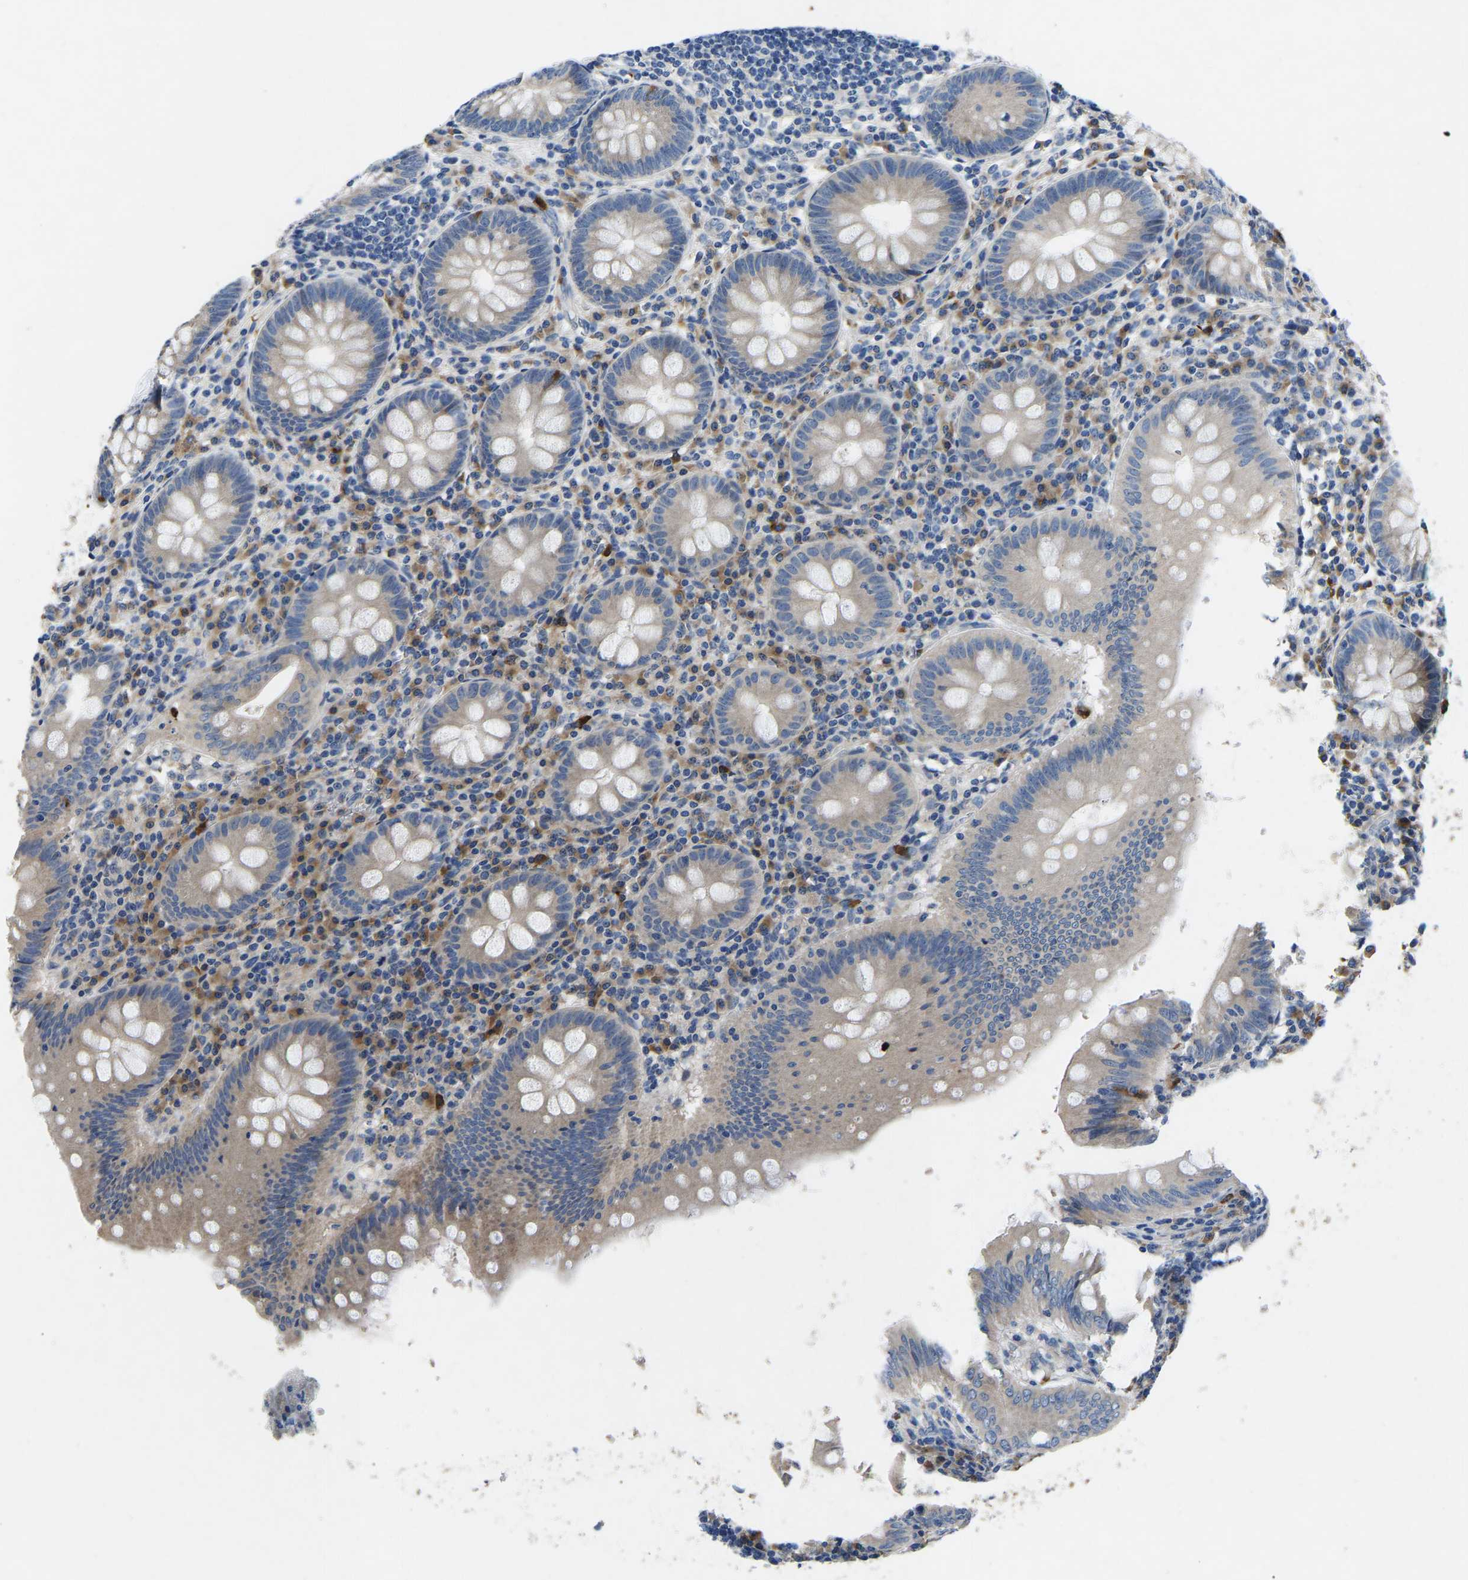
{"staining": {"intensity": "weak", "quantity": "<25%", "location": "cytoplasmic/membranous"}, "tissue": "appendix", "cell_type": "Glandular cells", "image_type": "normal", "snomed": [{"axis": "morphology", "description": "Normal tissue, NOS"}, {"axis": "topography", "description": "Appendix"}], "caption": "This histopathology image is of normal appendix stained with immunohistochemistry (IHC) to label a protein in brown with the nuclei are counter-stained blue. There is no positivity in glandular cells.", "gene": "TOR1B", "patient": {"sex": "male", "age": 56}}